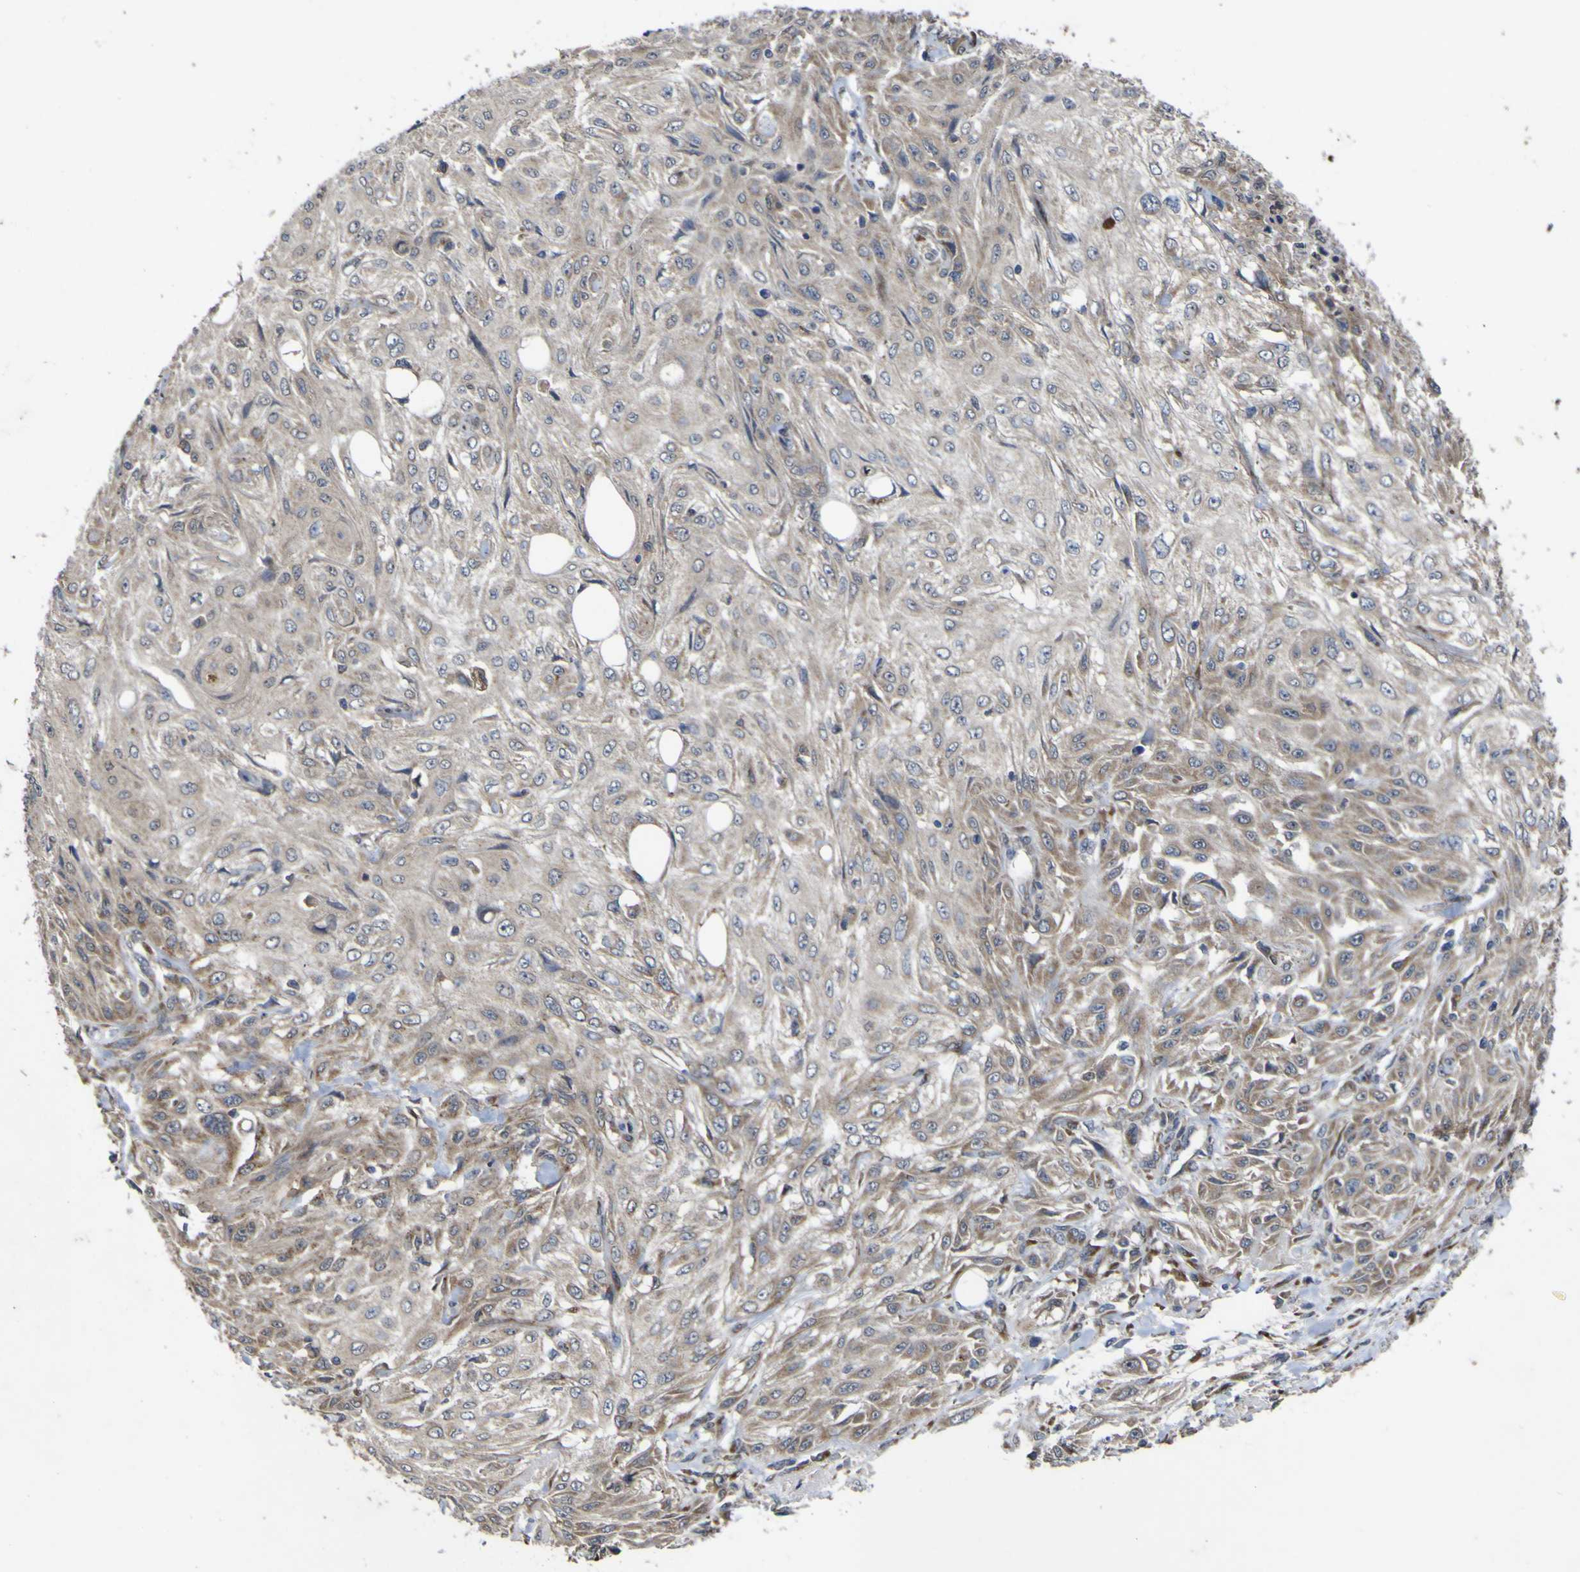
{"staining": {"intensity": "weak", "quantity": ">75%", "location": "cytoplasmic/membranous"}, "tissue": "skin cancer", "cell_type": "Tumor cells", "image_type": "cancer", "snomed": [{"axis": "morphology", "description": "Squamous cell carcinoma, NOS"}, {"axis": "topography", "description": "Skin"}], "caption": "Immunohistochemical staining of skin cancer (squamous cell carcinoma) reveals low levels of weak cytoplasmic/membranous protein expression in approximately >75% of tumor cells. The staining was performed using DAB, with brown indicating positive protein expression. Nuclei are stained blue with hematoxylin.", "gene": "IRAK2", "patient": {"sex": "male", "age": 75}}